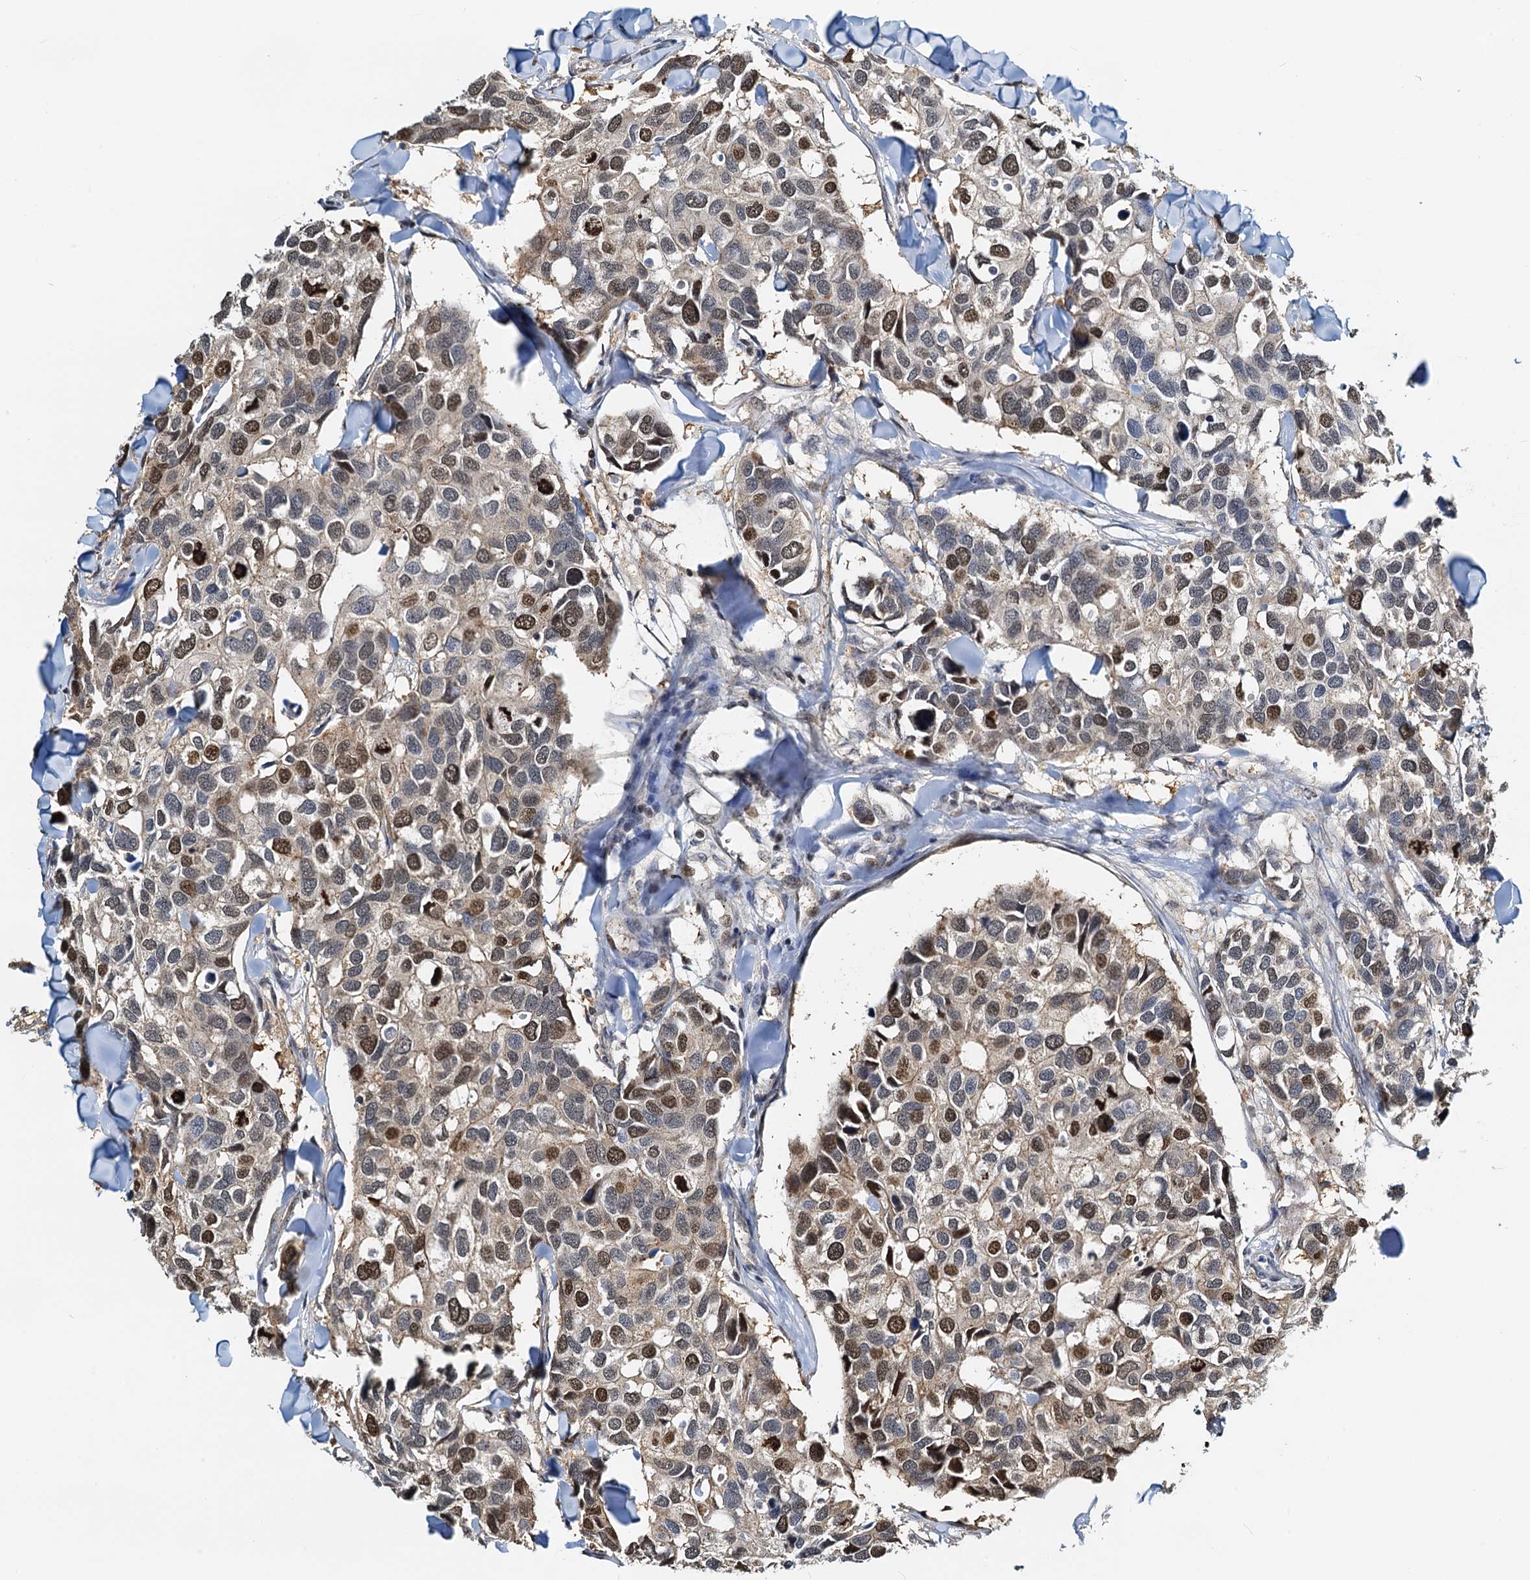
{"staining": {"intensity": "moderate", "quantity": "25%-75%", "location": "cytoplasmic/membranous,nuclear"}, "tissue": "breast cancer", "cell_type": "Tumor cells", "image_type": "cancer", "snomed": [{"axis": "morphology", "description": "Duct carcinoma"}, {"axis": "topography", "description": "Breast"}], "caption": "This is an image of IHC staining of breast intraductal carcinoma, which shows moderate expression in the cytoplasmic/membranous and nuclear of tumor cells.", "gene": "PTGES3", "patient": {"sex": "female", "age": 83}}